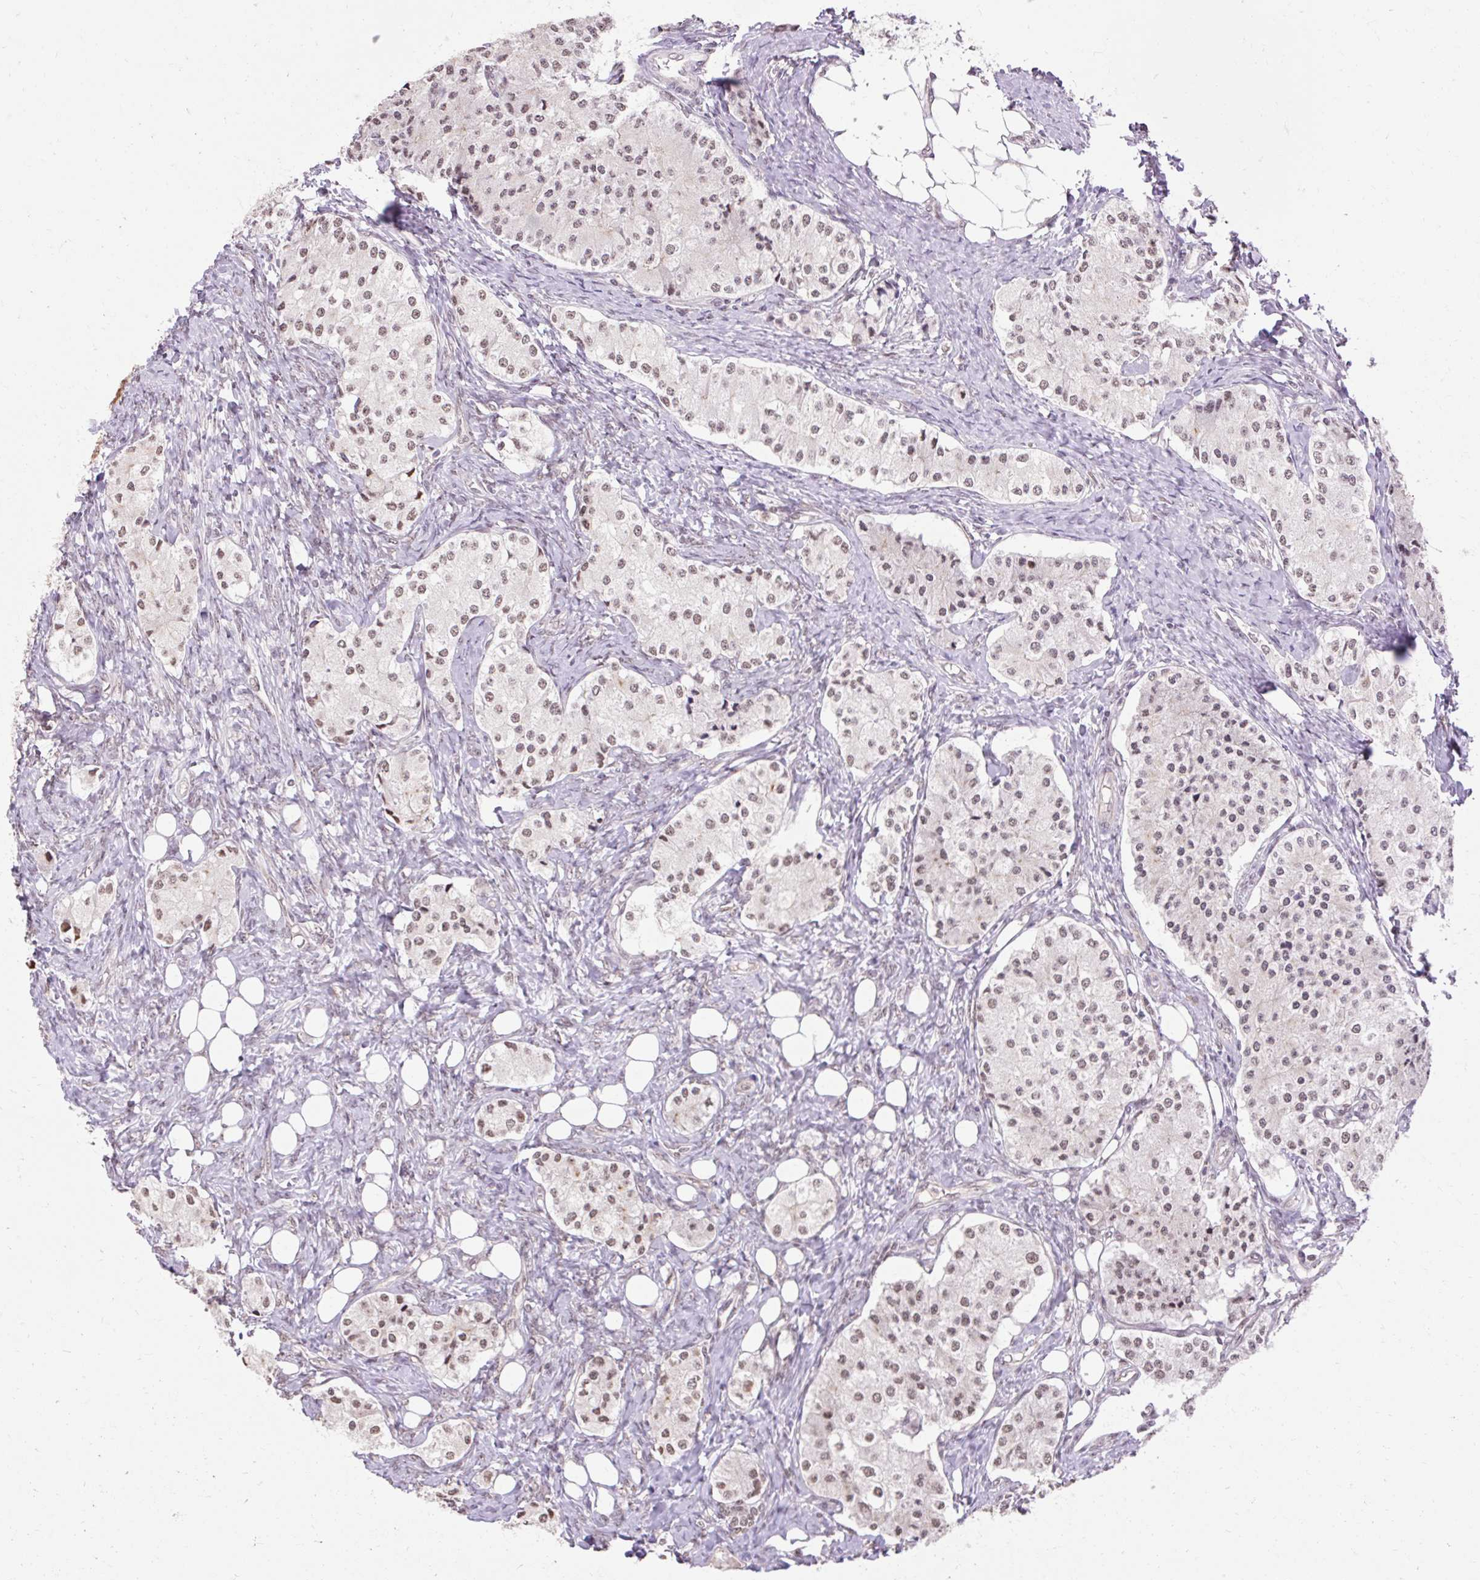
{"staining": {"intensity": "weak", "quantity": "25%-75%", "location": "nuclear"}, "tissue": "carcinoid", "cell_type": "Tumor cells", "image_type": "cancer", "snomed": [{"axis": "morphology", "description": "Carcinoid, malignant, NOS"}, {"axis": "topography", "description": "Colon"}], "caption": "The photomicrograph exhibits immunohistochemical staining of carcinoid (malignant). There is weak nuclear staining is present in approximately 25%-75% of tumor cells. The protein is stained brown, and the nuclei are stained in blue (DAB (3,3'-diaminobenzidine) IHC with brightfield microscopy, high magnification).", "gene": "NPIPB12", "patient": {"sex": "female", "age": 52}}